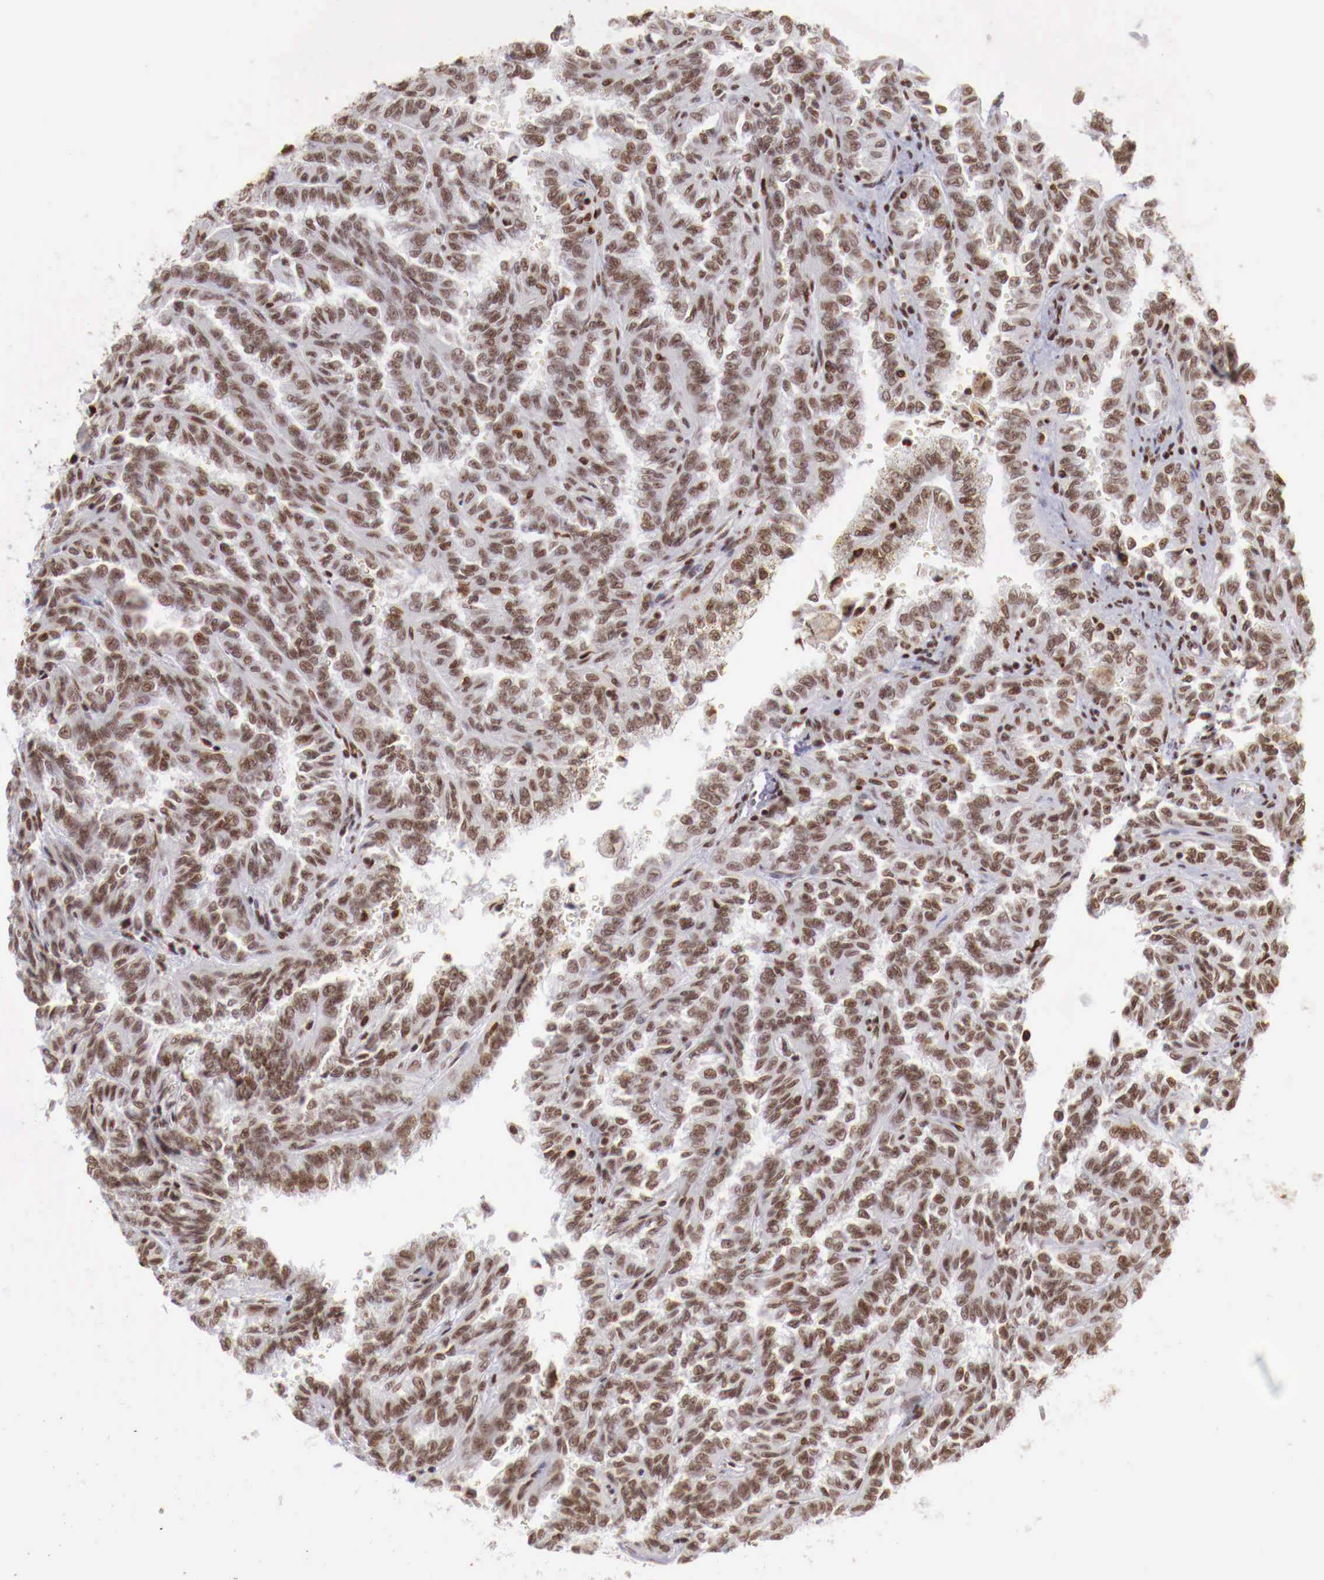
{"staining": {"intensity": "moderate", "quantity": ">75%", "location": "nuclear"}, "tissue": "renal cancer", "cell_type": "Tumor cells", "image_type": "cancer", "snomed": [{"axis": "morphology", "description": "Inflammation, NOS"}, {"axis": "morphology", "description": "Adenocarcinoma, NOS"}, {"axis": "topography", "description": "Kidney"}], "caption": "The micrograph exhibits a brown stain indicating the presence of a protein in the nuclear of tumor cells in renal adenocarcinoma.", "gene": "MAX", "patient": {"sex": "male", "age": 68}}